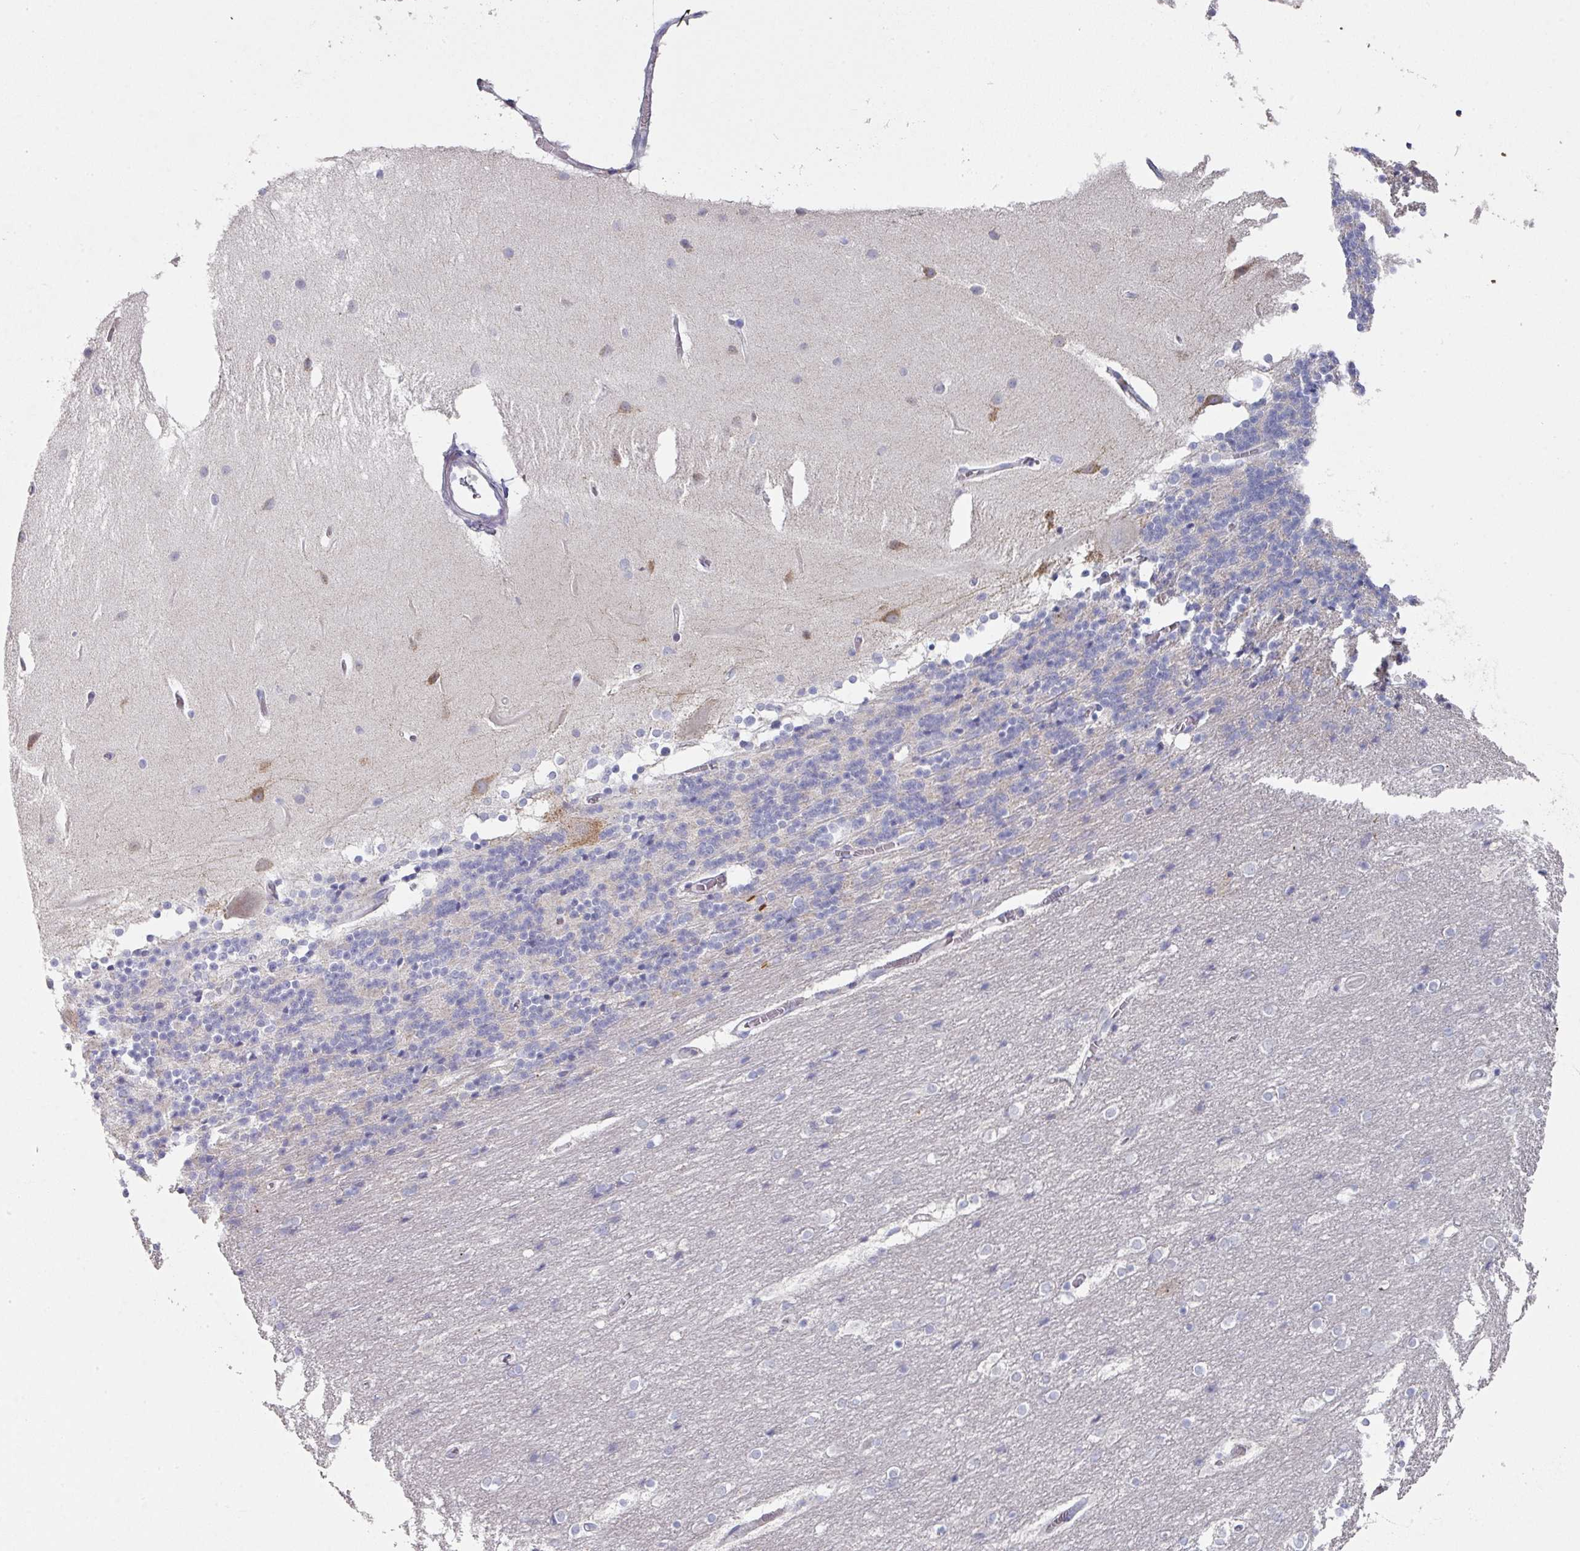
{"staining": {"intensity": "moderate", "quantity": "25%-75%", "location": "cytoplasmic/membranous"}, "tissue": "cerebellum", "cell_type": "Cells in granular layer", "image_type": "normal", "snomed": [{"axis": "morphology", "description": "Normal tissue, NOS"}, {"axis": "topography", "description": "Cerebellum"}], "caption": "DAB (3,3'-diaminobenzidine) immunohistochemical staining of benign cerebellum exhibits moderate cytoplasmic/membranous protein staining in approximately 25%-75% of cells in granular layer.", "gene": "NT5C1A", "patient": {"sex": "female", "age": 54}}